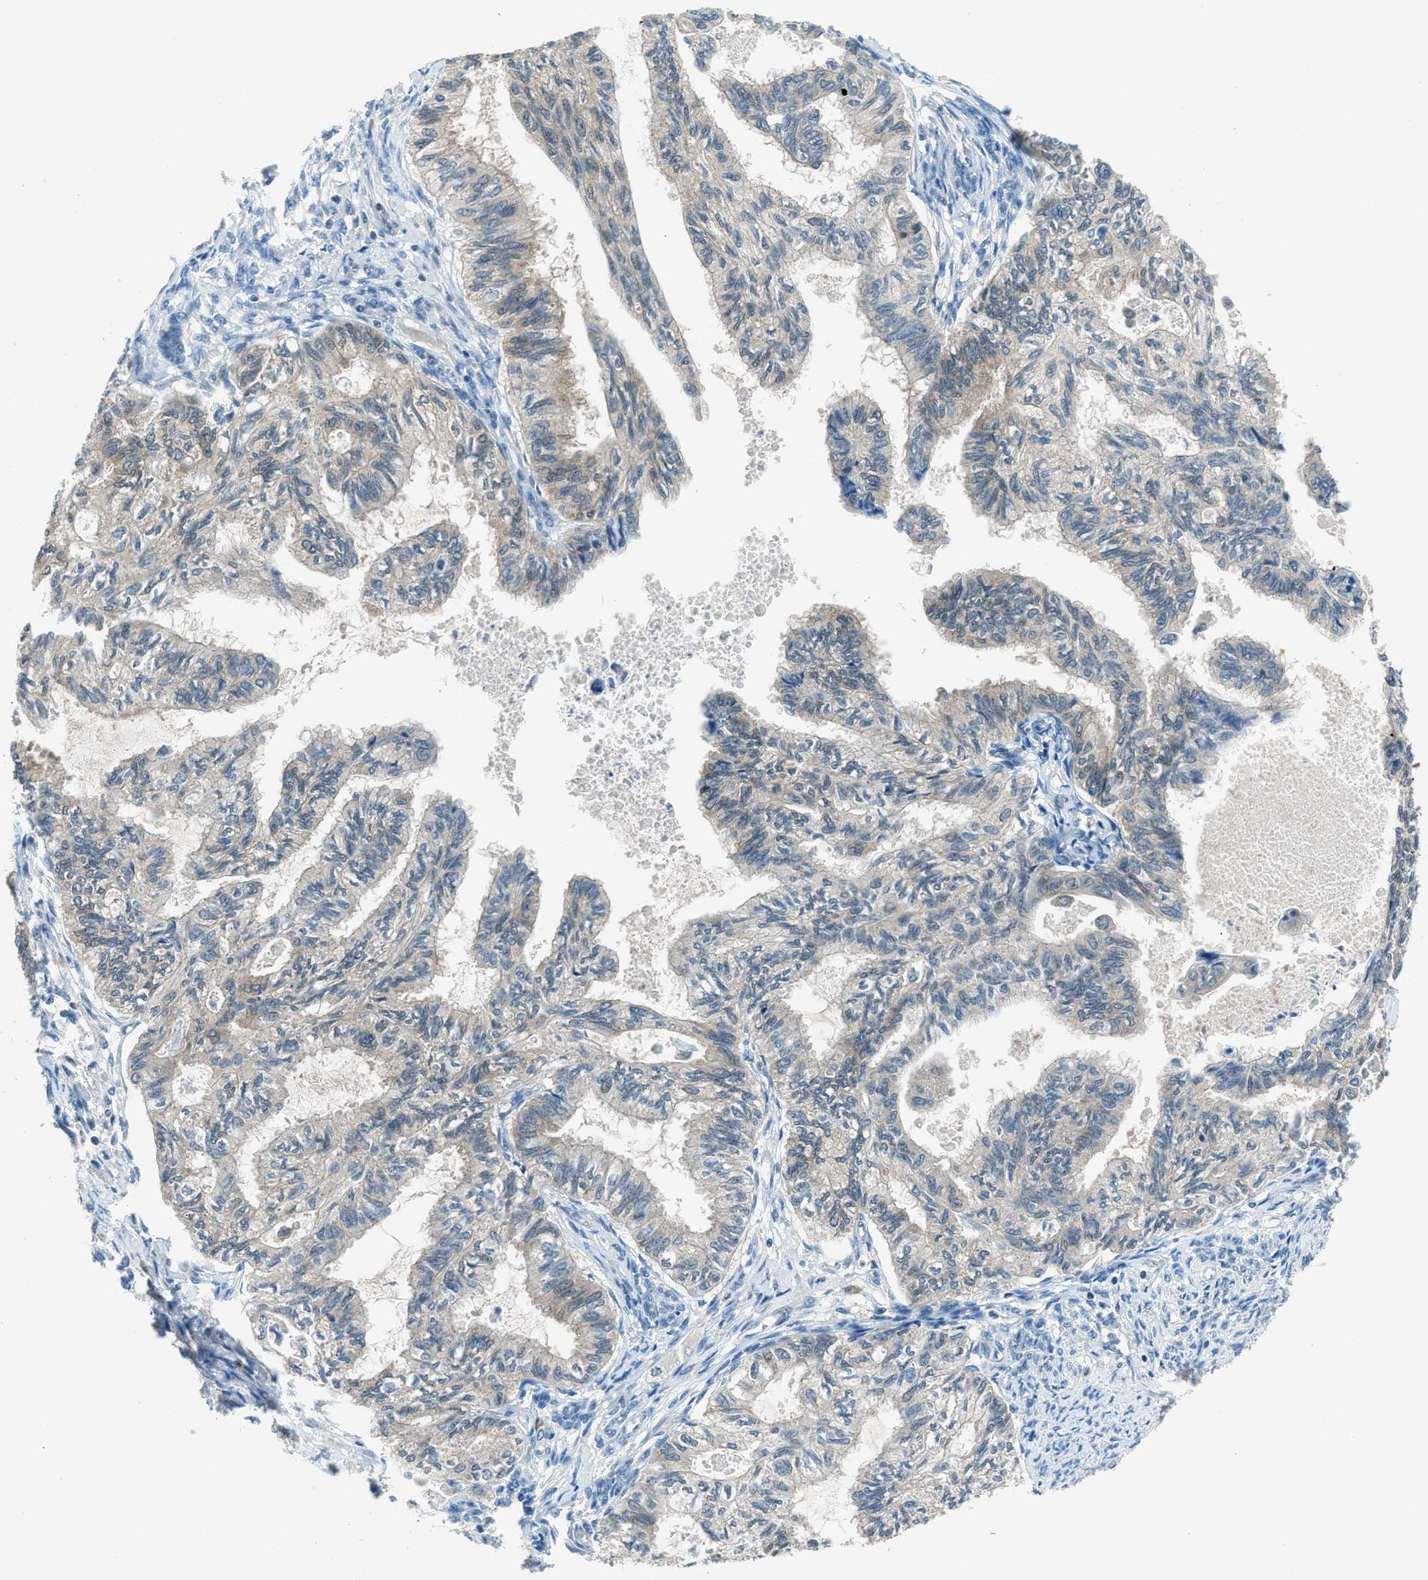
{"staining": {"intensity": "moderate", "quantity": "25%-75%", "location": "cytoplasmic/membranous"}, "tissue": "cervical cancer", "cell_type": "Tumor cells", "image_type": "cancer", "snomed": [{"axis": "morphology", "description": "Normal tissue, NOS"}, {"axis": "morphology", "description": "Adenocarcinoma, NOS"}, {"axis": "topography", "description": "Cervix"}, {"axis": "topography", "description": "Endometrium"}], "caption": "Cervical cancer (adenocarcinoma) tissue exhibits moderate cytoplasmic/membranous staining in approximately 25%-75% of tumor cells", "gene": "ACP1", "patient": {"sex": "female", "age": 86}}